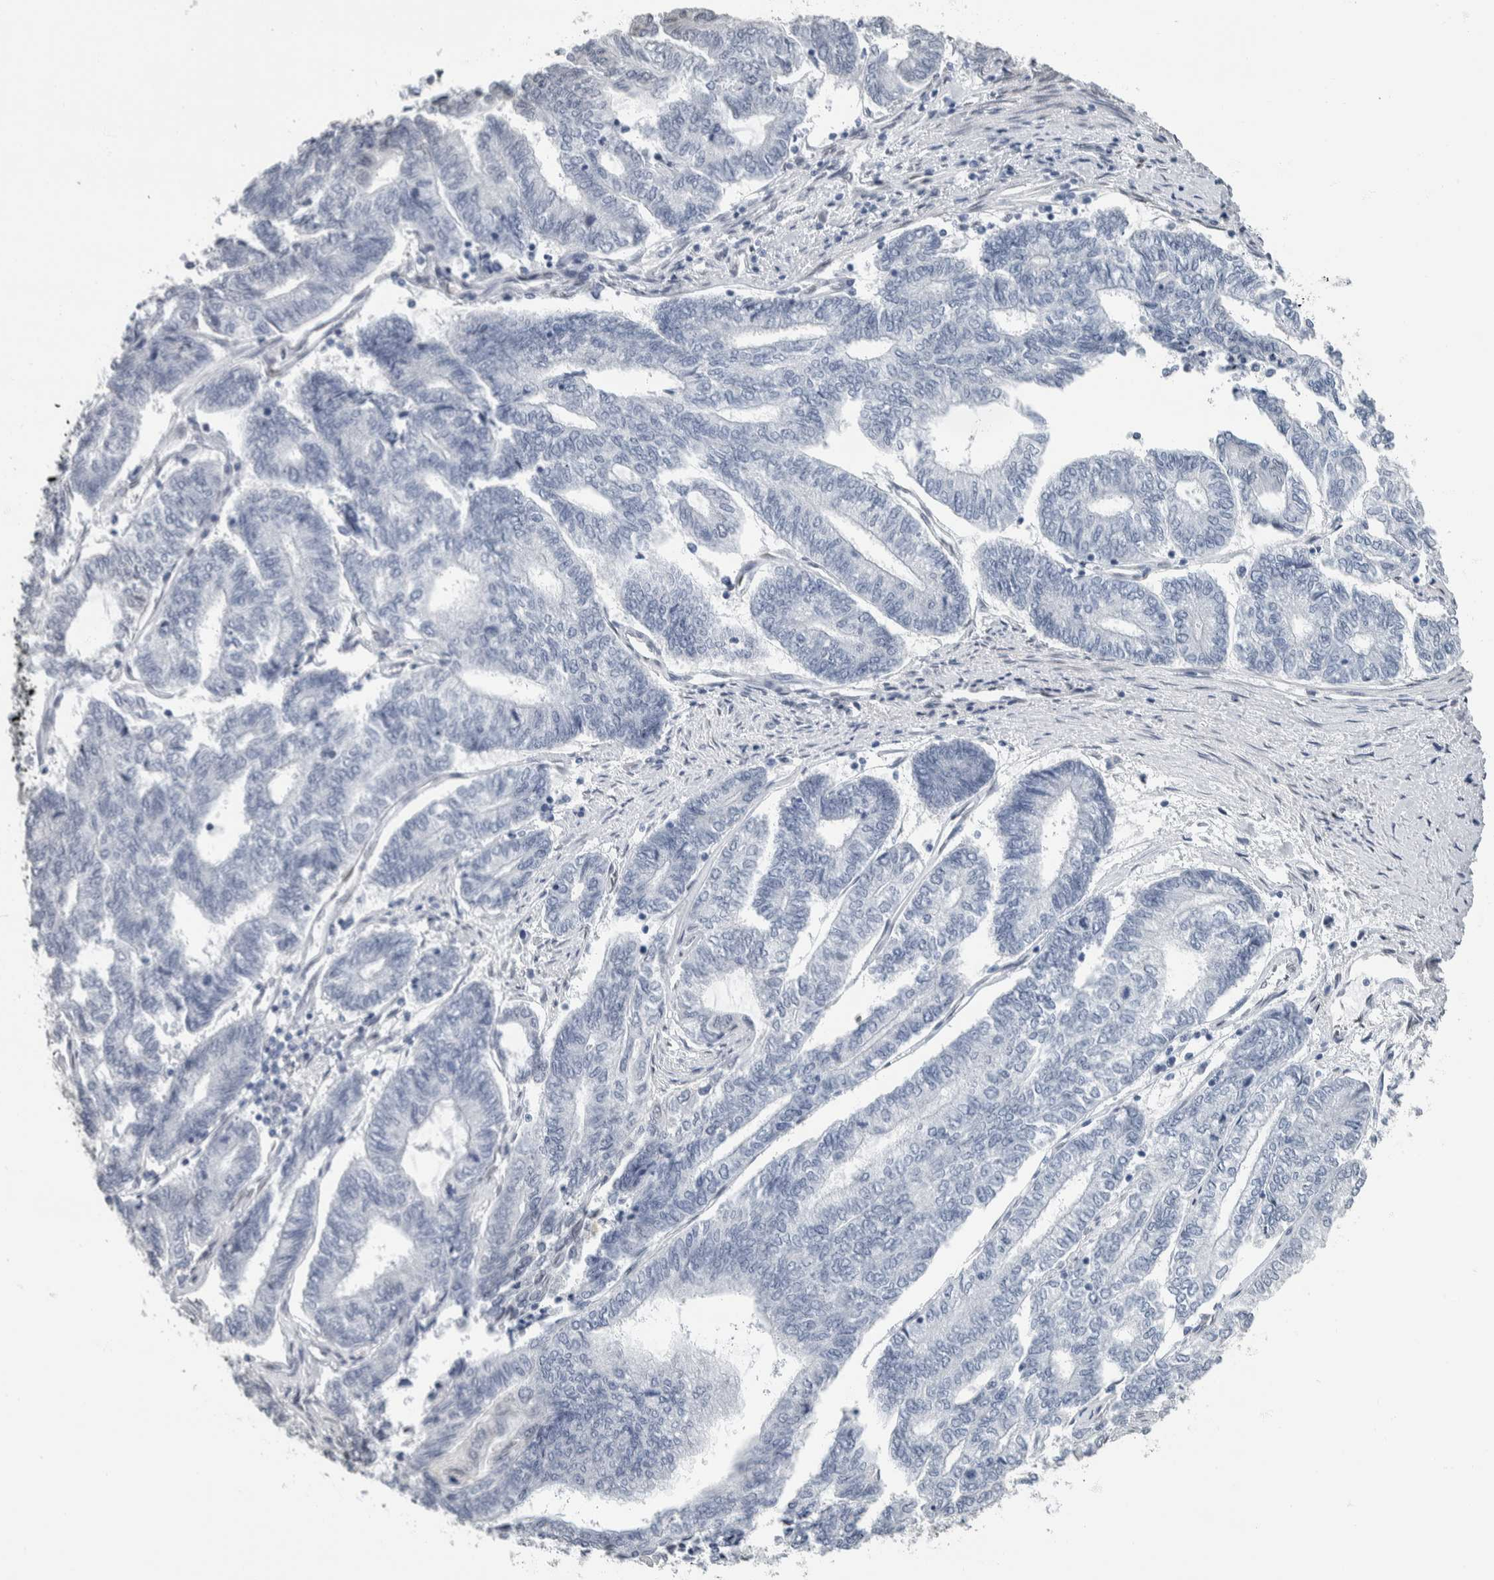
{"staining": {"intensity": "negative", "quantity": "none", "location": "none"}, "tissue": "endometrial cancer", "cell_type": "Tumor cells", "image_type": "cancer", "snomed": [{"axis": "morphology", "description": "Adenocarcinoma, NOS"}, {"axis": "topography", "description": "Uterus"}, {"axis": "topography", "description": "Endometrium"}], "caption": "The histopathology image exhibits no significant staining in tumor cells of adenocarcinoma (endometrial).", "gene": "NEFM", "patient": {"sex": "female", "age": 70}}